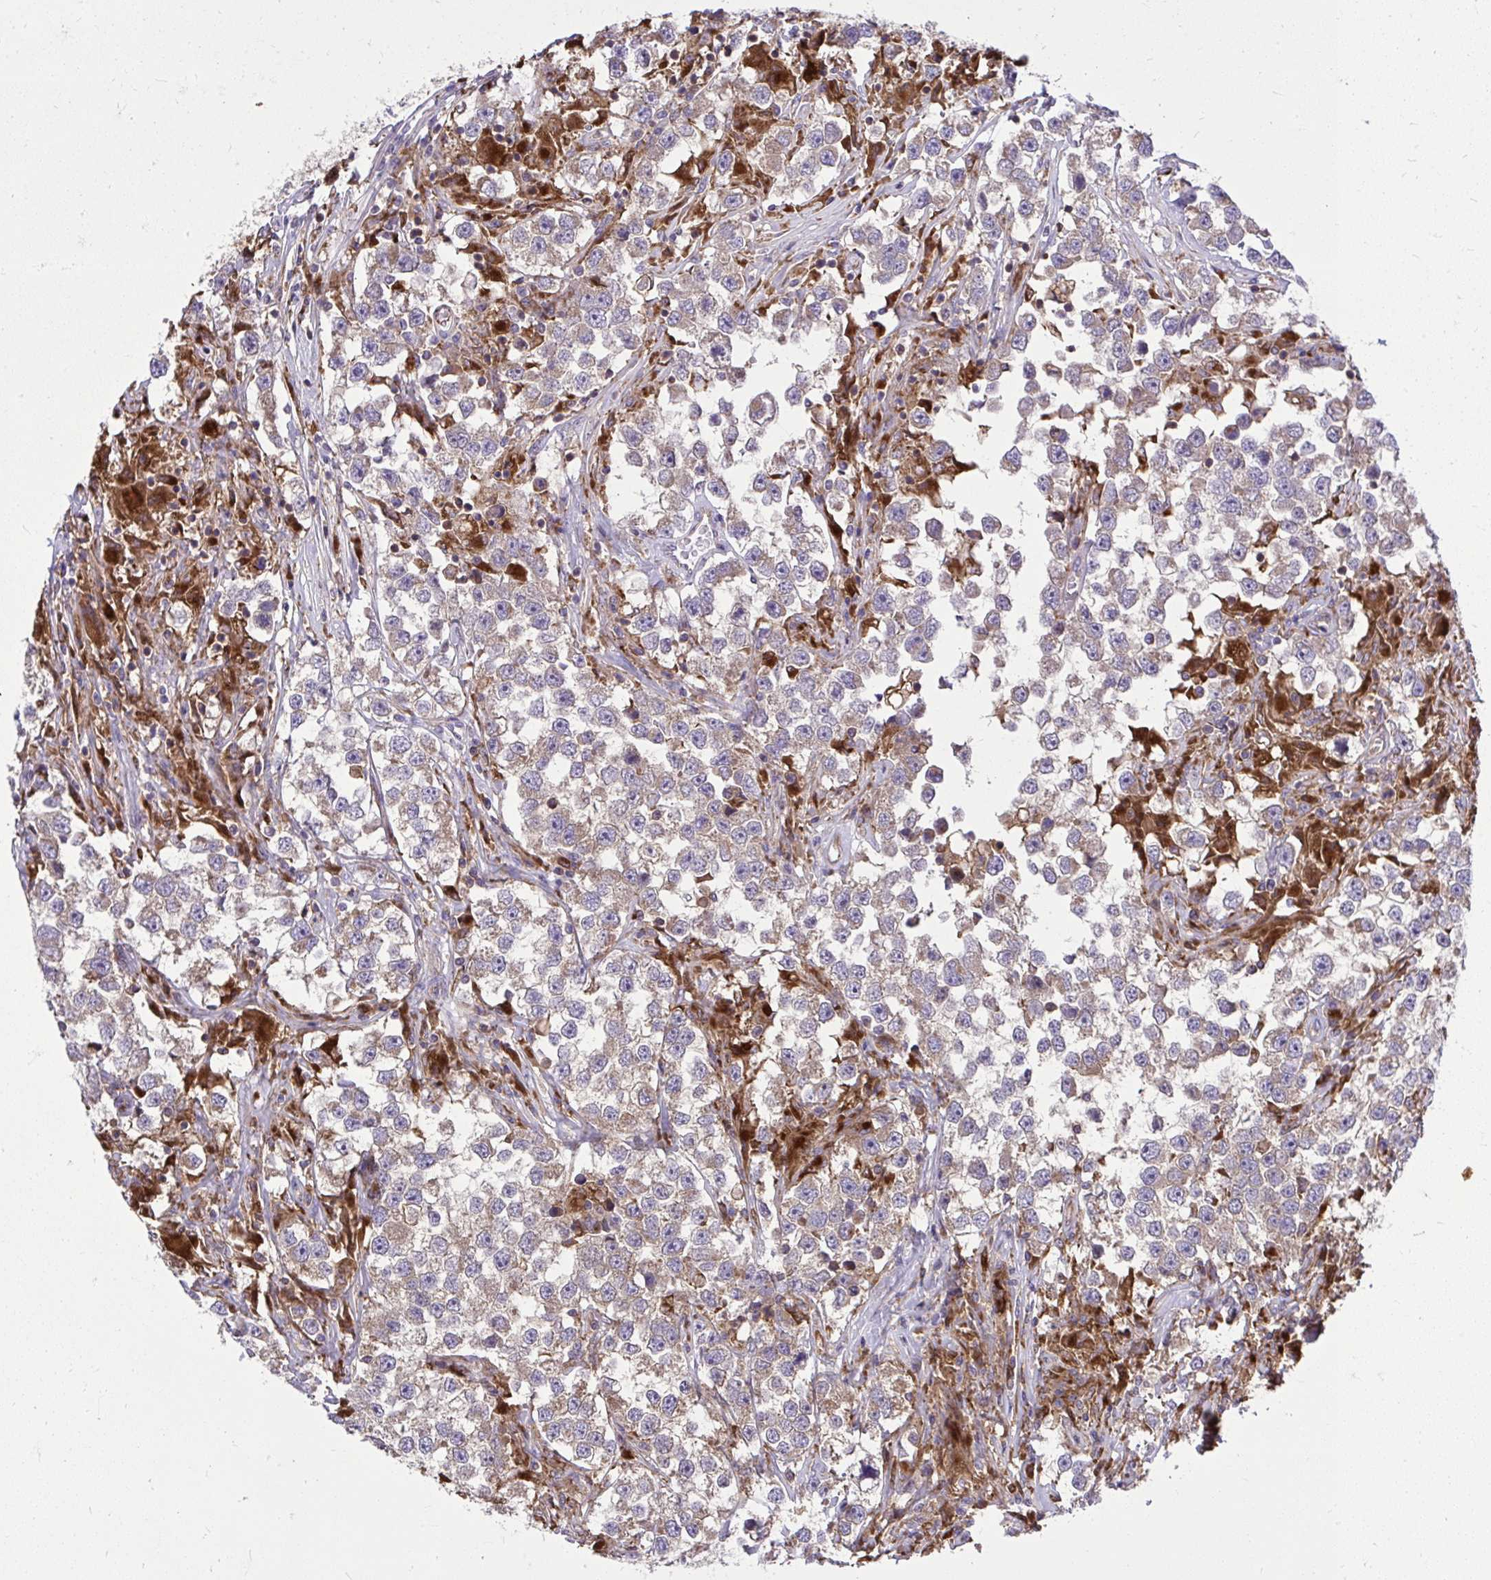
{"staining": {"intensity": "weak", "quantity": "25%-75%", "location": "cytoplasmic/membranous"}, "tissue": "testis cancer", "cell_type": "Tumor cells", "image_type": "cancer", "snomed": [{"axis": "morphology", "description": "Seminoma, NOS"}, {"axis": "topography", "description": "Testis"}], "caption": "A brown stain highlights weak cytoplasmic/membranous expression of a protein in seminoma (testis) tumor cells.", "gene": "PAIP2", "patient": {"sex": "male", "age": 46}}